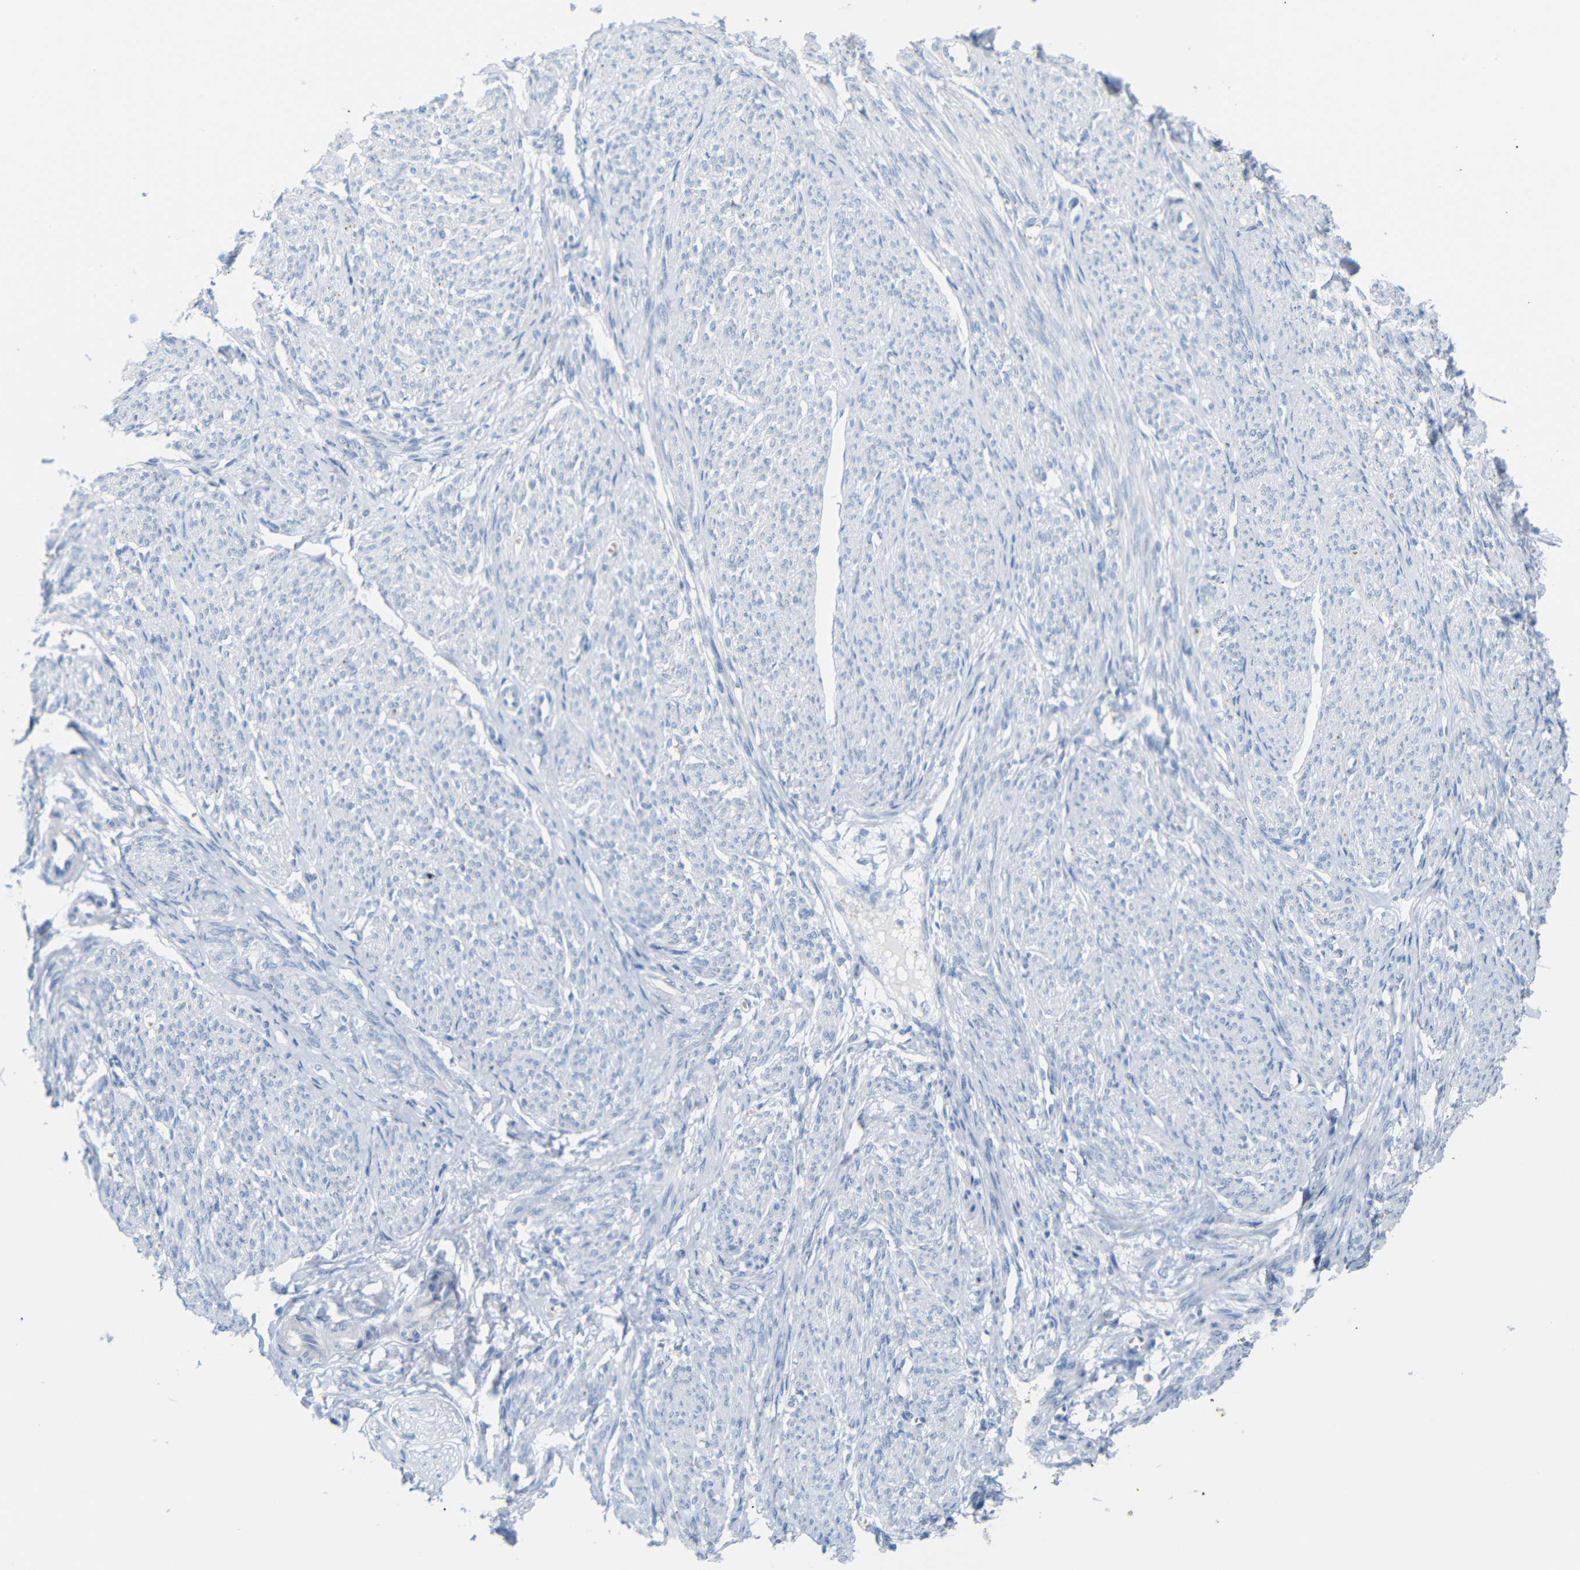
{"staining": {"intensity": "negative", "quantity": "none", "location": "none"}, "tissue": "smooth muscle", "cell_type": "Smooth muscle cells", "image_type": "normal", "snomed": [{"axis": "morphology", "description": "Normal tissue, NOS"}, {"axis": "topography", "description": "Smooth muscle"}], "caption": "A histopathology image of smooth muscle stained for a protein demonstrates no brown staining in smooth muscle cells. (Brightfield microscopy of DAB (3,3'-diaminobenzidine) immunohistochemistry (IHC) at high magnification).", "gene": "DYNAP", "patient": {"sex": "female", "age": 65}}